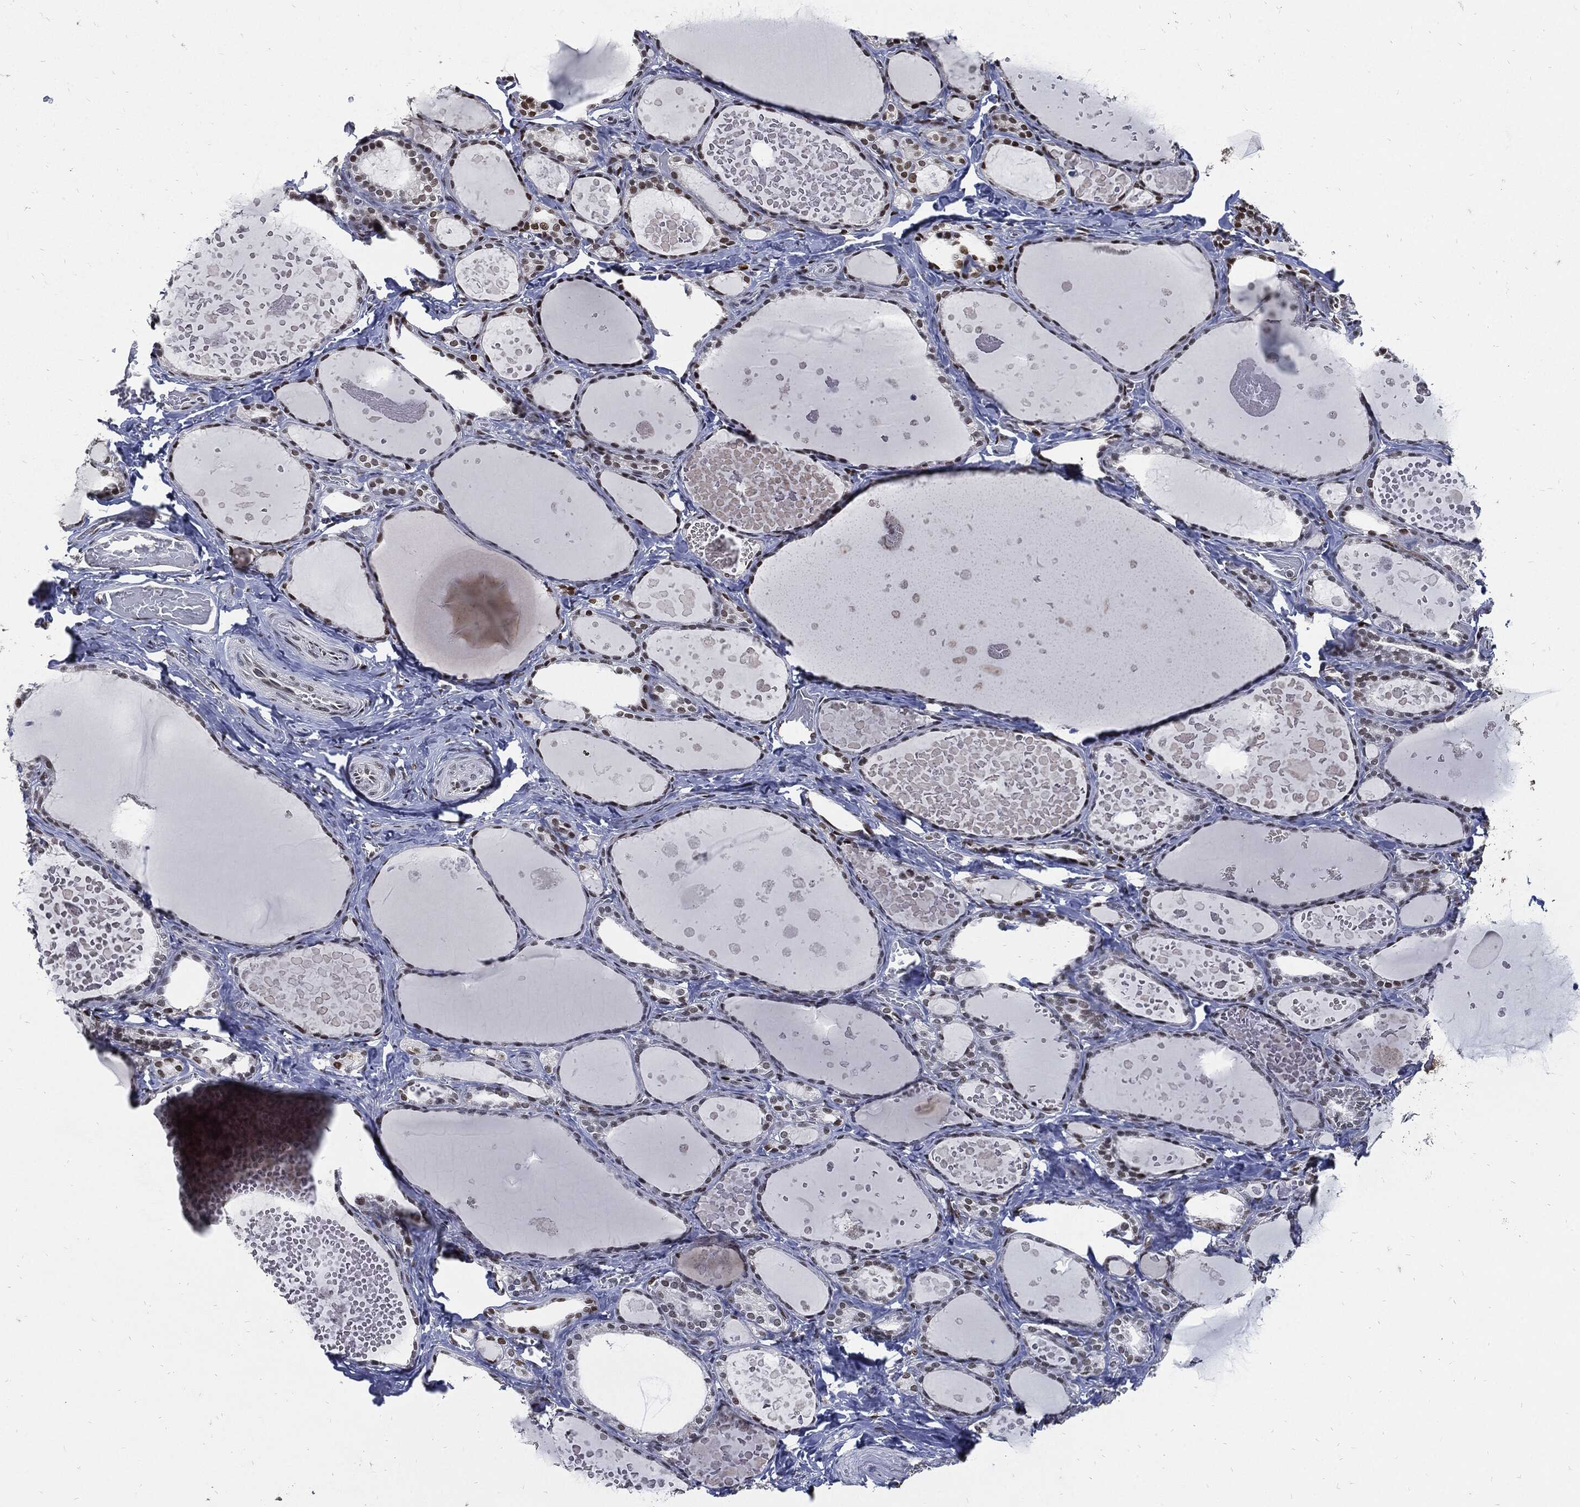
{"staining": {"intensity": "strong", "quantity": "25%-75%", "location": "nuclear"}, "tissue": "thyroid gland", "cell_type": "Glandular cells", "image_type": "normal", "snomed": [{"axis": "morphology", "description": "Normal tissue, NOS"}, {"axis": "topography", "description": "Thyroid gland"}], "caption": "IHC of benign thyroid gland exhibits high levels of strong nuclear positivity in about 25%-75% of glandular cells.", "gene": "NBN", "patient": {"sex": "female", "age": 56}}